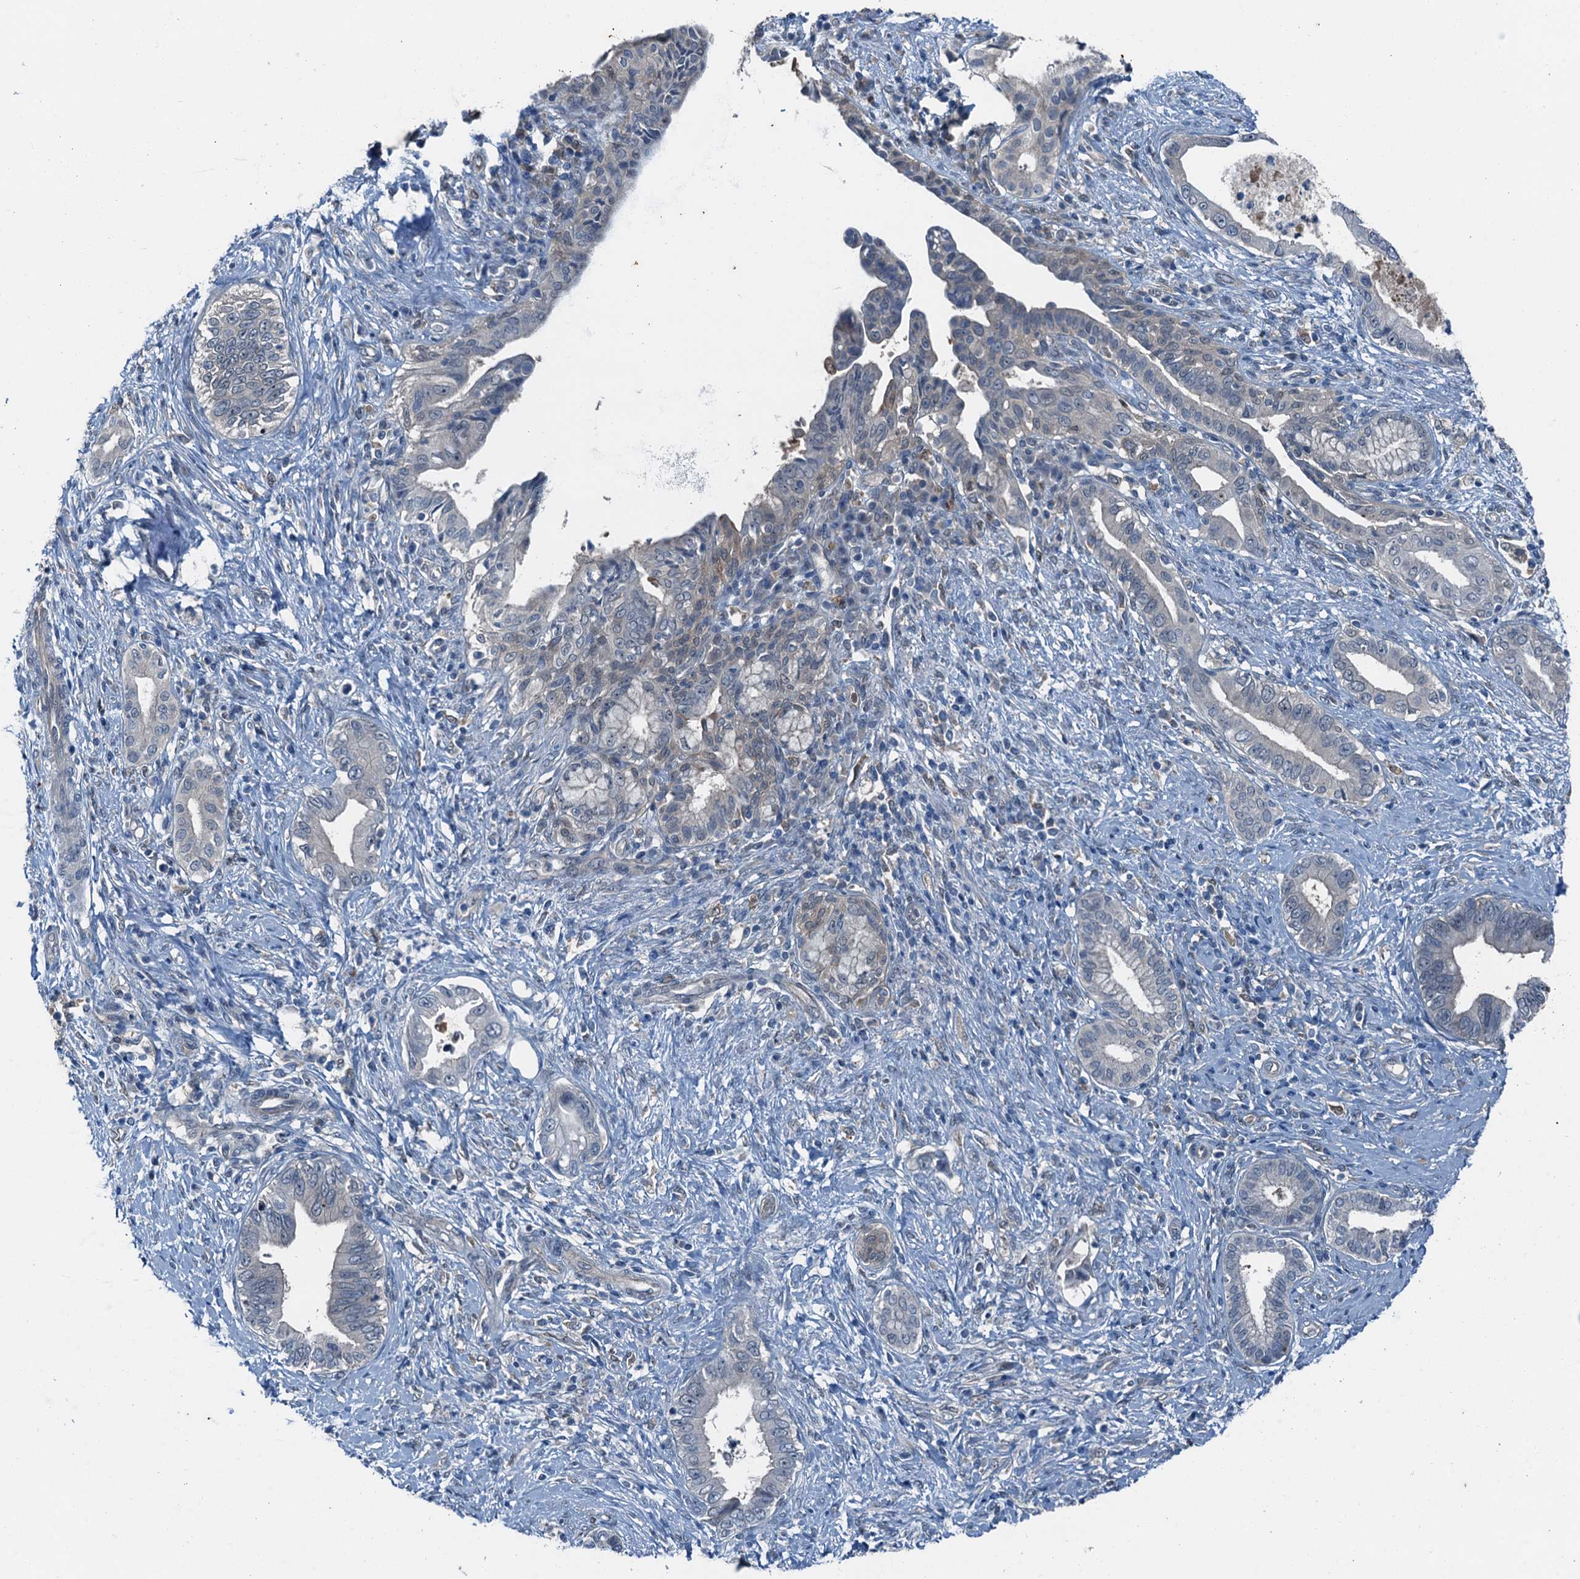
{"staining": {"intensity": "negative", "quantity": "none", "location": "none"}, "tissue": "pancreatic cancer", "cell_type": "Tumor cells", "image_type": "cancer", "snomed": [{"axis": "morphology", "description": "Adenocarcinoma, NOS"}, {"axis": "topography", "description": "Pancreas"}], "caption": "Immunohistochemical staining of pancreatic cancer (adenocarcinoma) shows no significant staining in tumor cells.", "gene": "RNH1", "patient": {"sex": "female", "age": 55}}